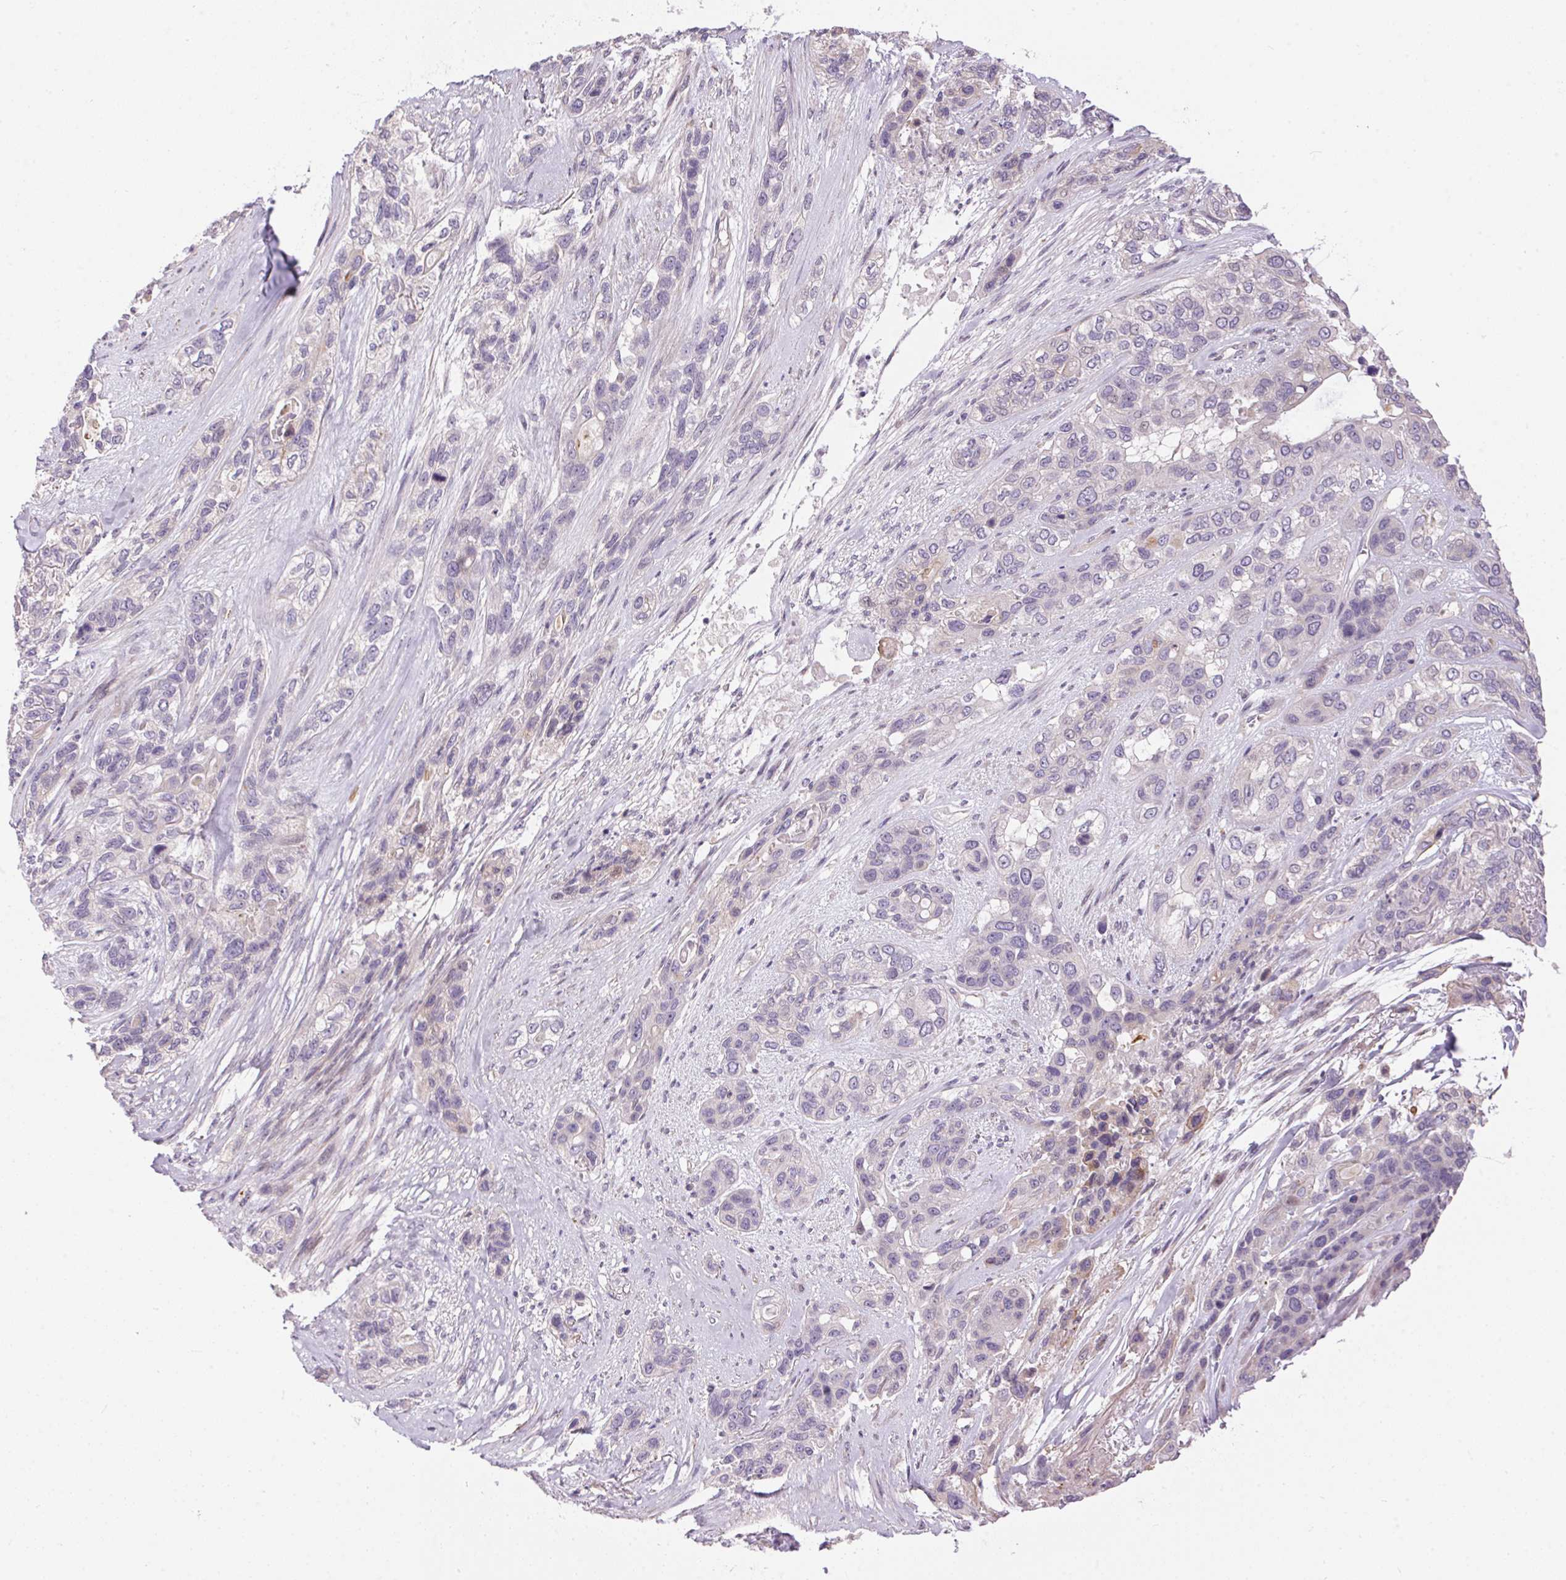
{"staining": {"intensity": "negative", "quantity": "none", "location": "none"}, "tissue": "lung cancer", "cell_type": "Tumor cells", "image_type": "cancer", "snomed": [{"axis": "morphology", "description": "Squamous cell carcinoma, NOS"}, {"axis": "topography", "description": "Lung"}], "caption": "A photomicrograph of lung cancer stained for a protein demonstrates no brown staining in tumor cells.", "gene": "UNC13B", "patient": {"sex": "female", "age": 70}}